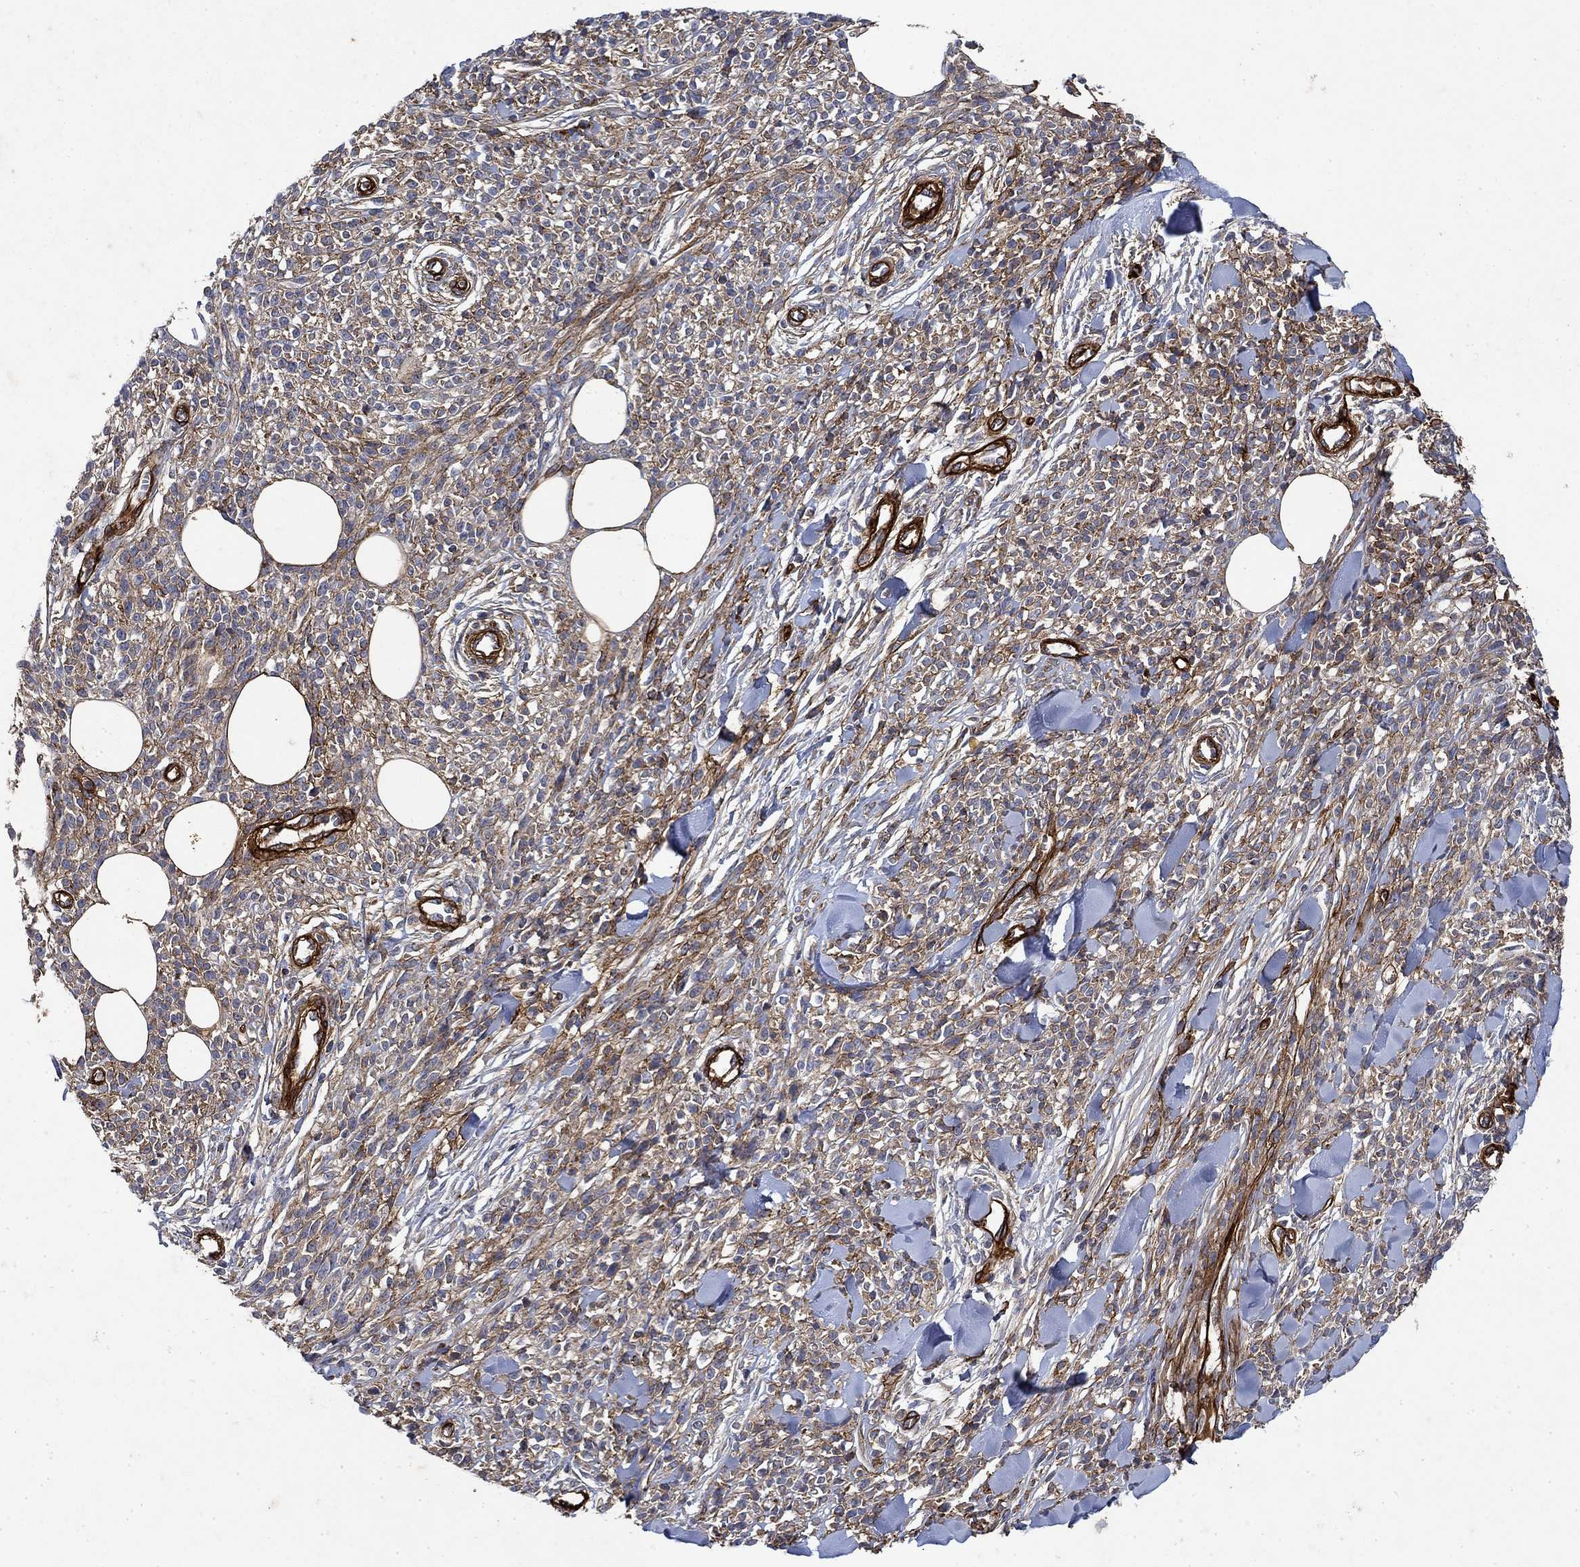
{"staining": {"intensity": "weak", "quantity": "25%-75%", "location": "cytoplasmic/membranous"}, "tissue": "melanoma", "cell_type": "Tumor cells", "image_type": "cancer", "snomed": [{"axis": "morphology", "description": "Malignant melanoma, NOS"}, {"axis": "topography", "description": "Skin"}, {"axis": "topography", "description": "Skin of trunk"}], "caption": "IHC of human malignant melanoma exhibits low levels of weak cytoplasmic/membranous positivity in approximately 25%-75% of tumor cells.", "gene": "COL4A2", "patient": {"sex": "male", "age": 74}}